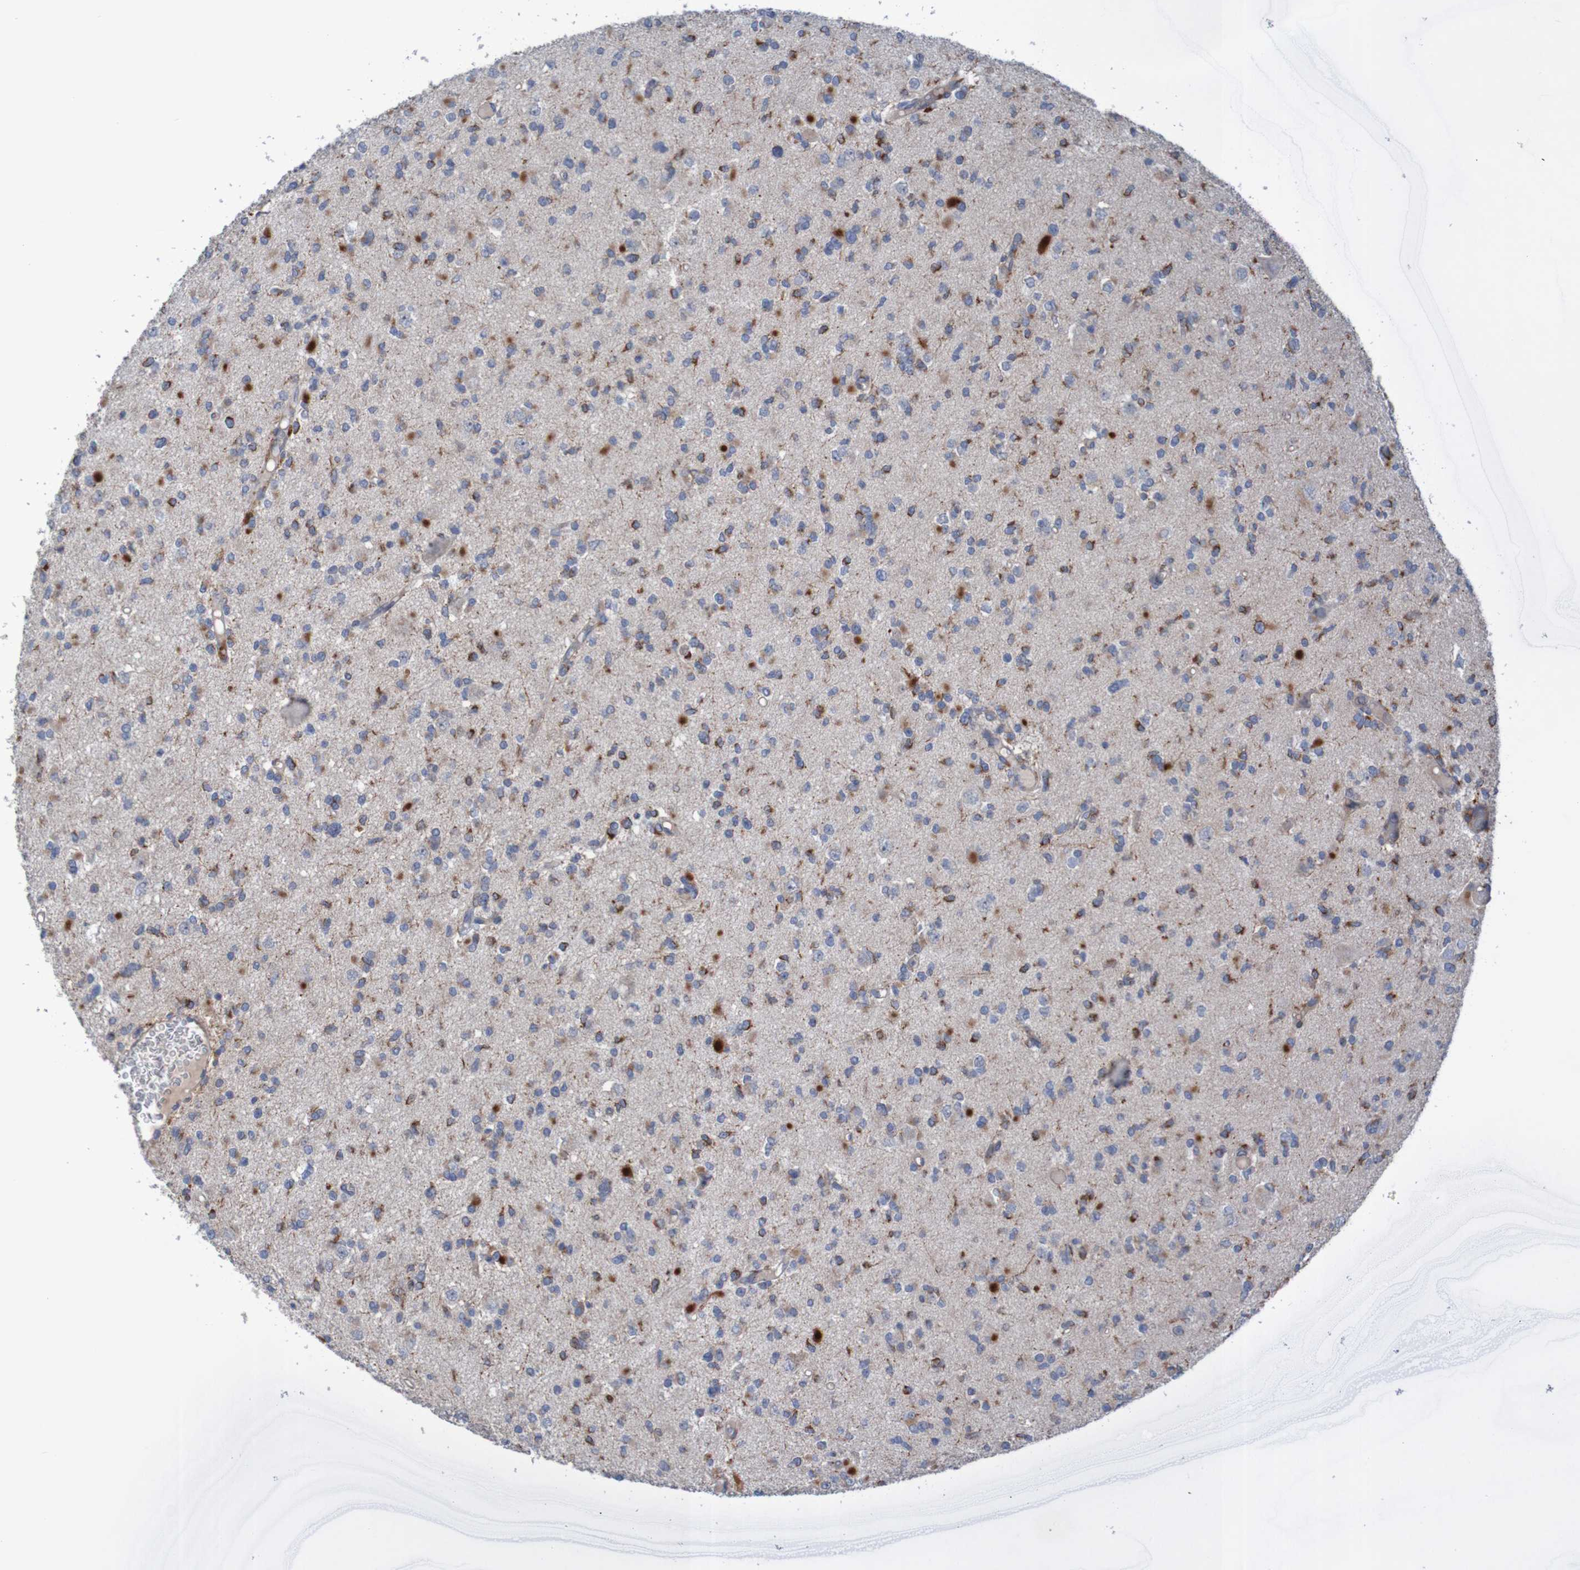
{"staining": {"intensity": "moderate", "quantity": "<25%", "location": "cytoplasmic/membranous"}, "tissue": "glioma", "cell_type": "Tumor cells", "image_type": "cancer", "snomed": [{"axis": "morphology", "description": "Glioma, malignant, Low grade"}, {"axis": "topography", "description": "Brain"}], "caption": "The photomicrograph demonstrates immunohistochemical staining of glioma. There is moderate cytoplasmic/membranous expression is present in about <25% of tumor cells.", "gene": "ANGPT4", "patient": {"sex": "female", "age": 22}}